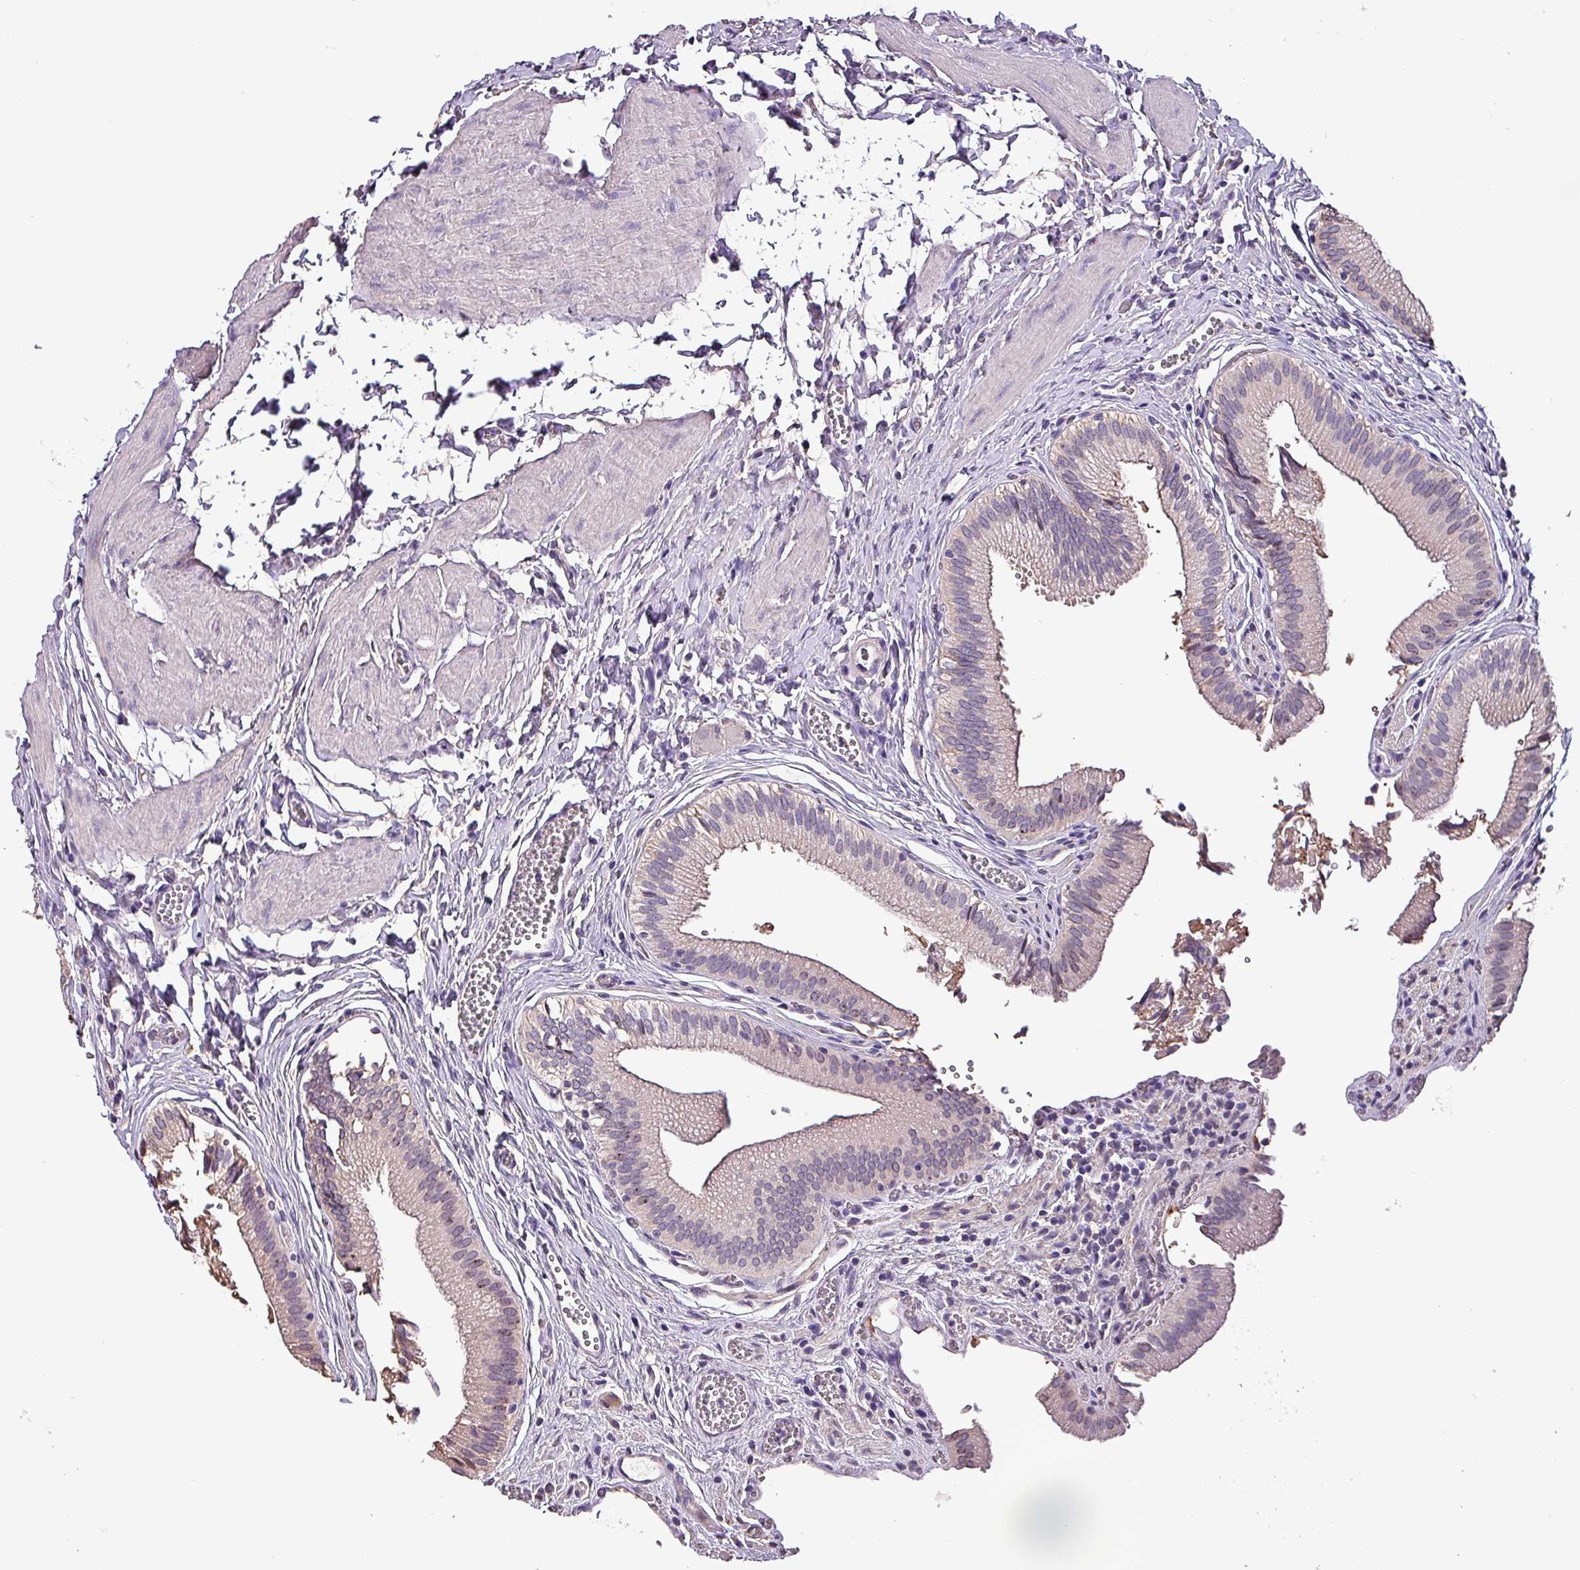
{"staining": {"intensity": "weak", "quantity": "<25%", "location": "cytoplasmic/membranous"}, "tissue": "gallbladder", "cell_type": "Glandular cells", "image_type": "normal", "snomed": [{"axis": "morphology", "description": "Normal tissue, NOS"}, {"axis": "topography", "description": "Gallbladder"}, {"axis": "topography", "description": "Peripheral nerve tissue"}], "caption": "Micrograph shows no protein staining in glandular cells of normal gallbladder.", "gene": "HTRA4", "patient": {"sex": "male", "age": 17}}